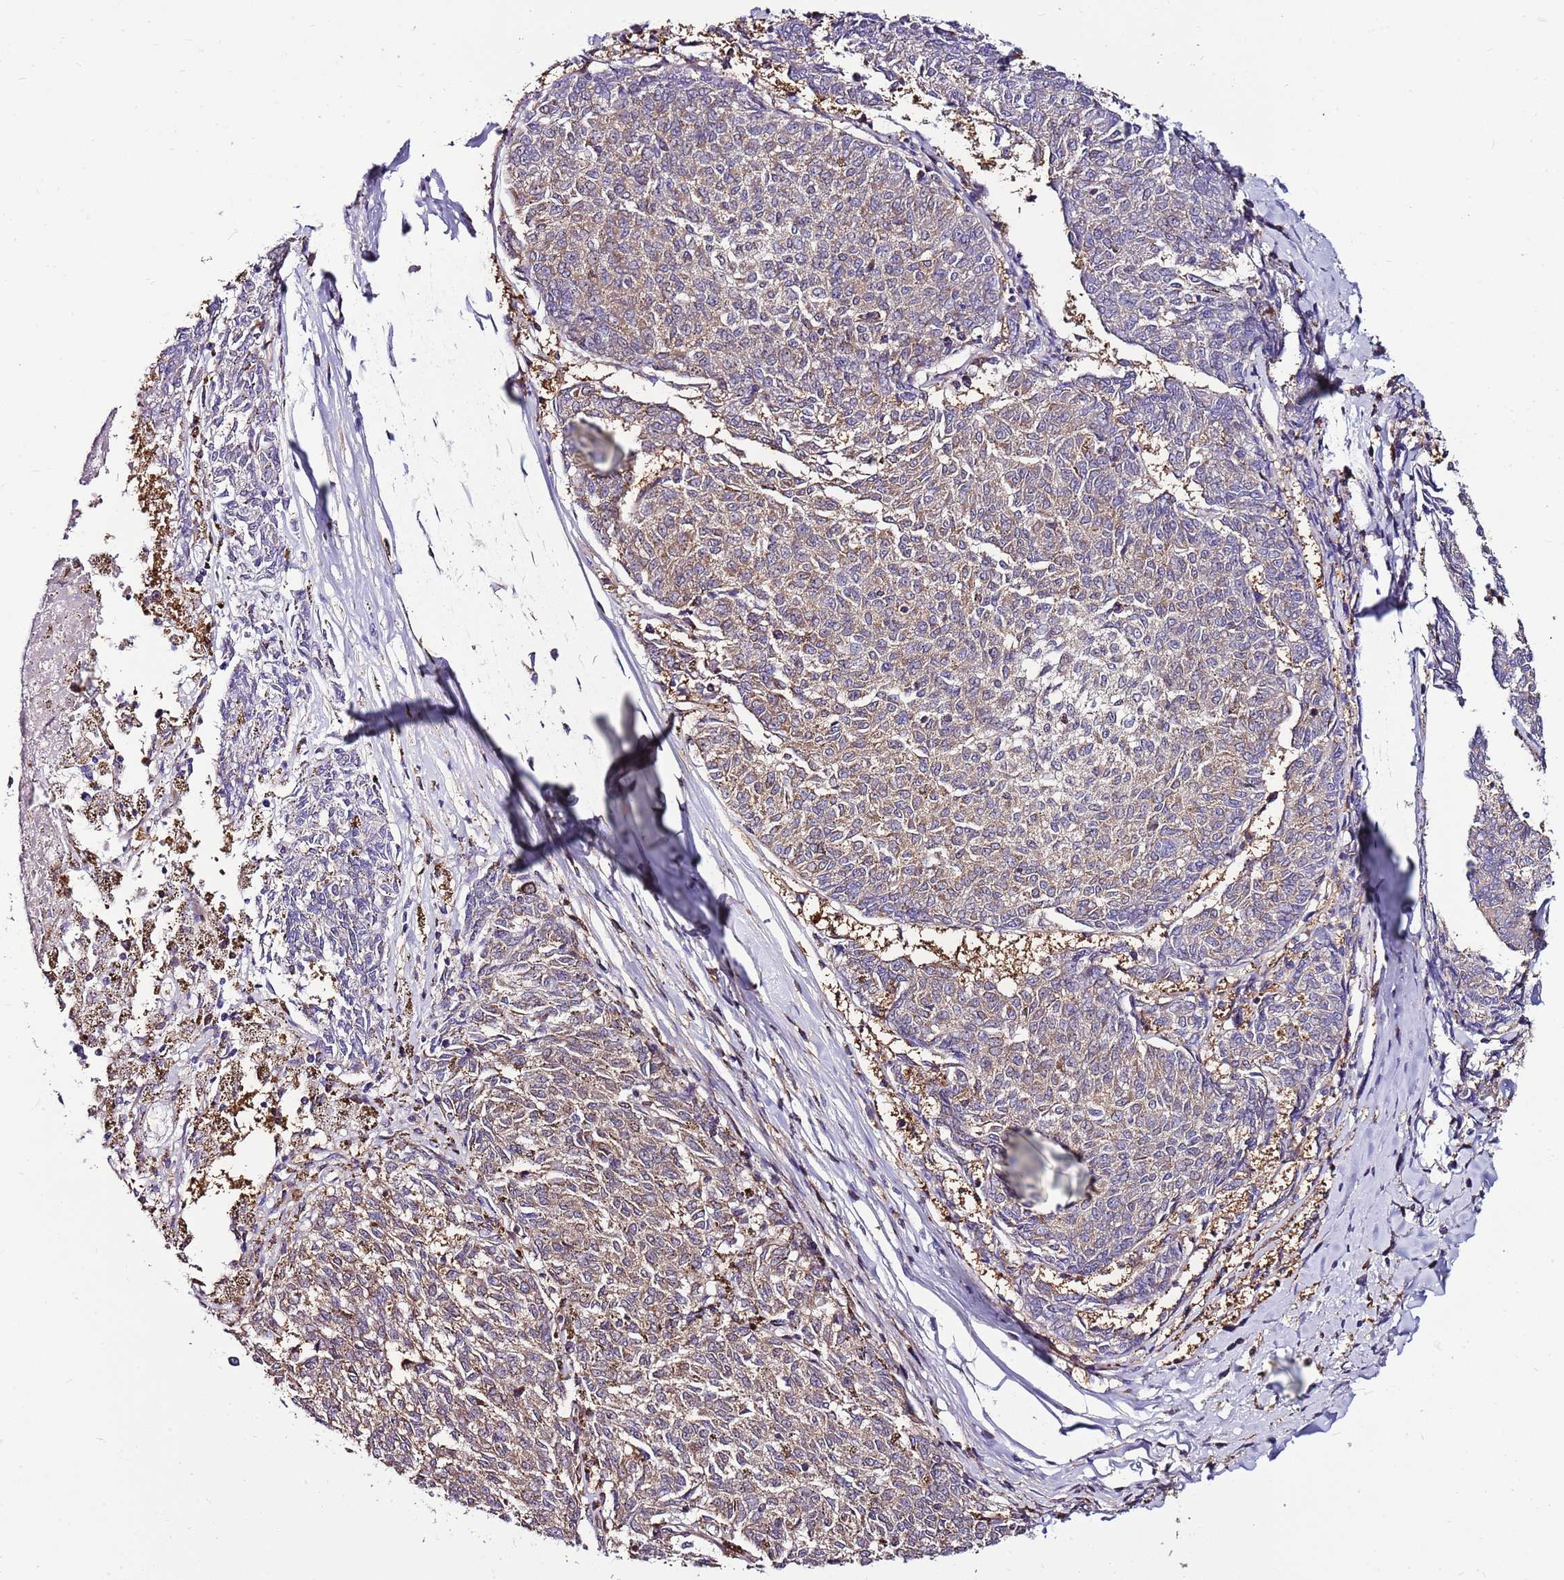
{"staining": {"intensity": "weak", "quantity": "25%-75%", "location": "cytoplasmic/membranous"}, "tissue": "melanoma", "cell_type": "Tumor cells", "image_type": "cancer", "snomed": [{"axis": "morphology", "description": "Malignant melanoma, NOS"}, {"axis": "topography", "description": "Skin"}], "caption": "A low amount of weak cytoplasmic/membranous positivity is seen in about 25%-75% of tumor cells in malignant melanoma tissue.", "gene": "ATXN2L", "patient": {"sex": "female", "age": 72}}